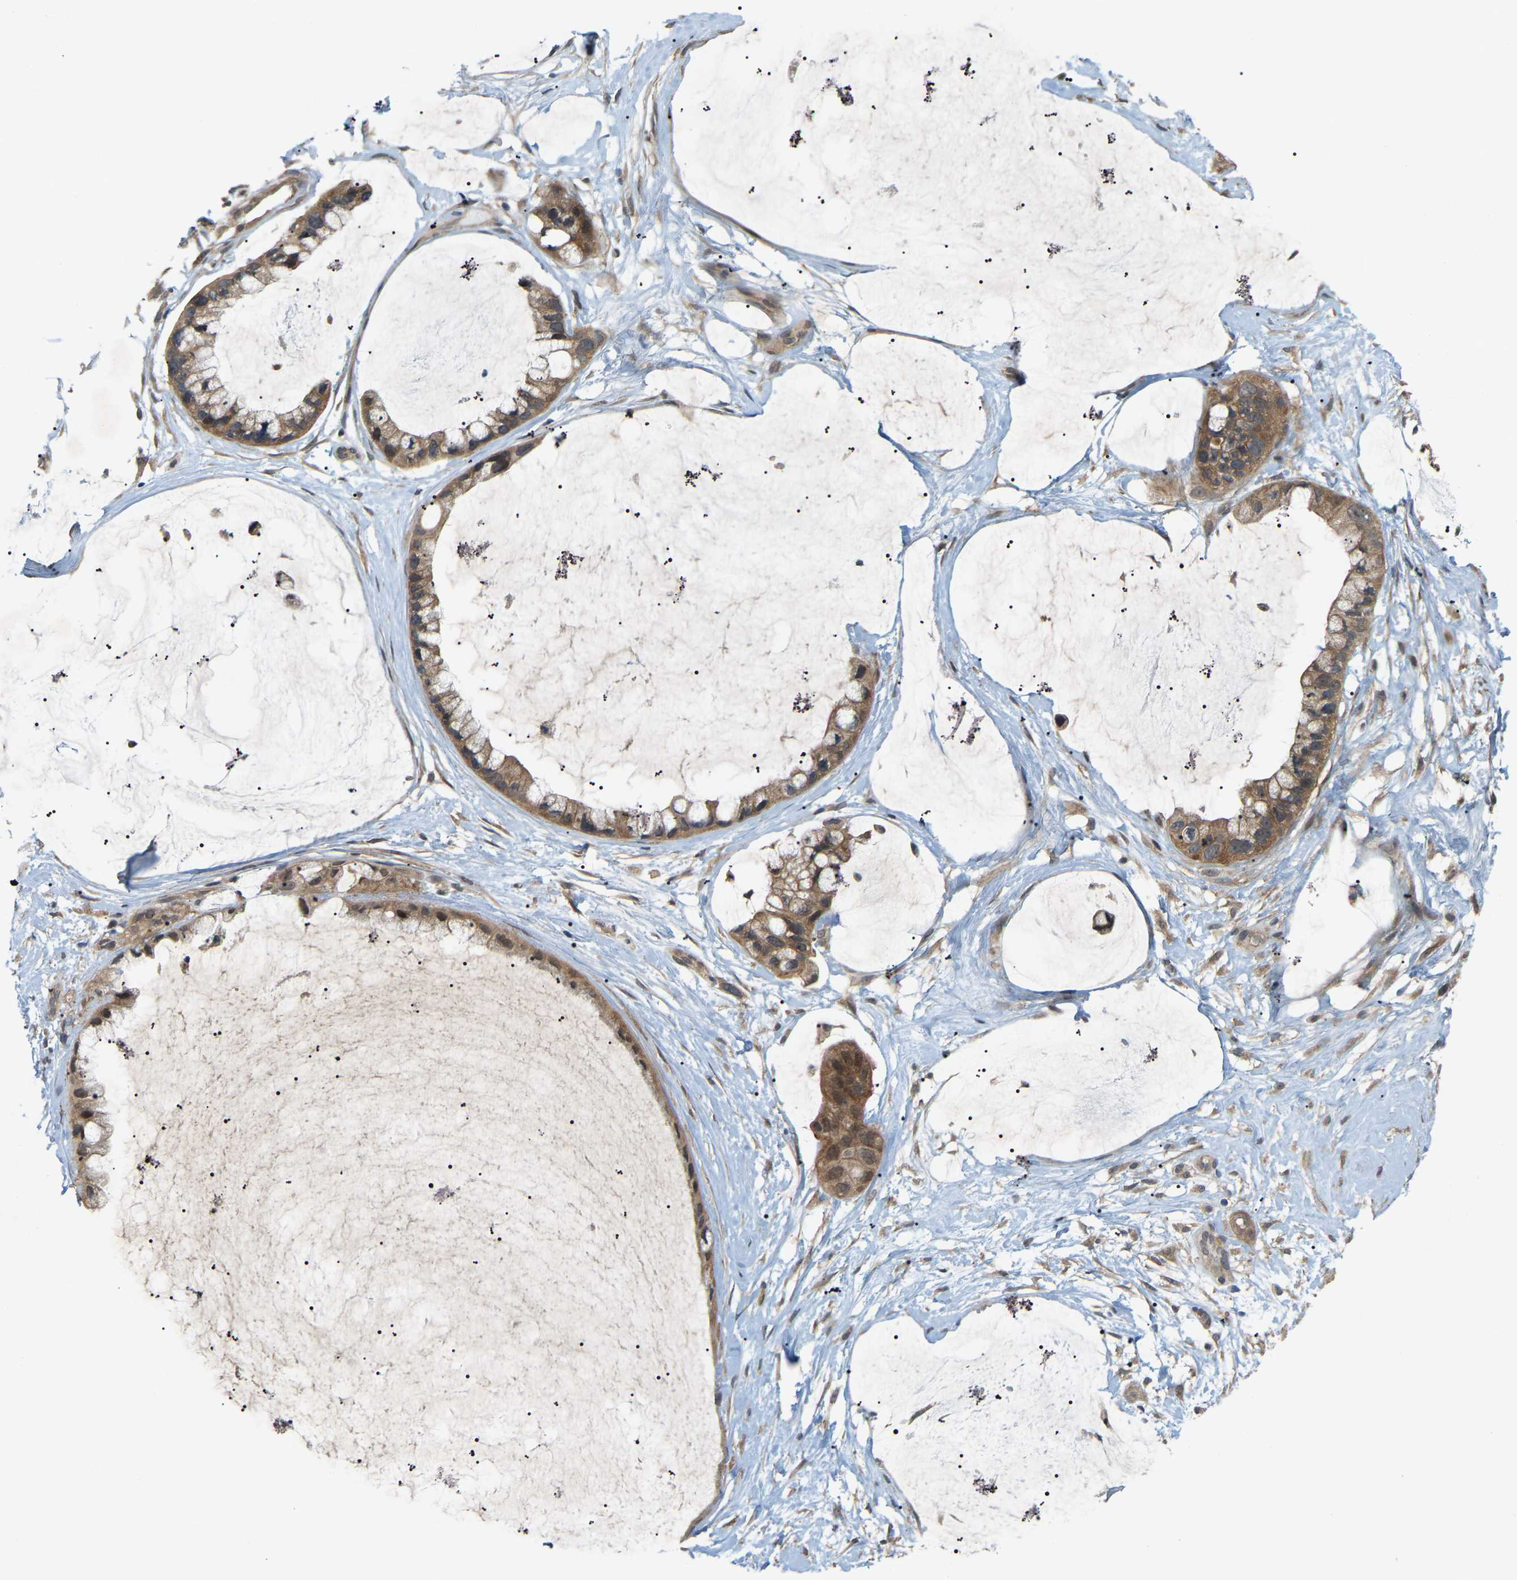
{"staining": {"intensity": "moderate", "quantity": ">75%", "location": "cytoplasmic/membranous"}, "tissue": "ovarian cancer", "cell_type": "Tumor cells", "image_type": "cancer", "snomed": [{"axis": "morphology", "description": "Cystadenocarcinoma, mucinous, NOS"}, {"axis": "topography", "description": "Ovary"}], "caption": "IHC of ovarian cancer demonstrates medium levels of moderate cytoplasmic/membranous positivity in about >75% of tumor cells.", "gene": "CROT", "patient": {"sex": "female", "age": 39}}